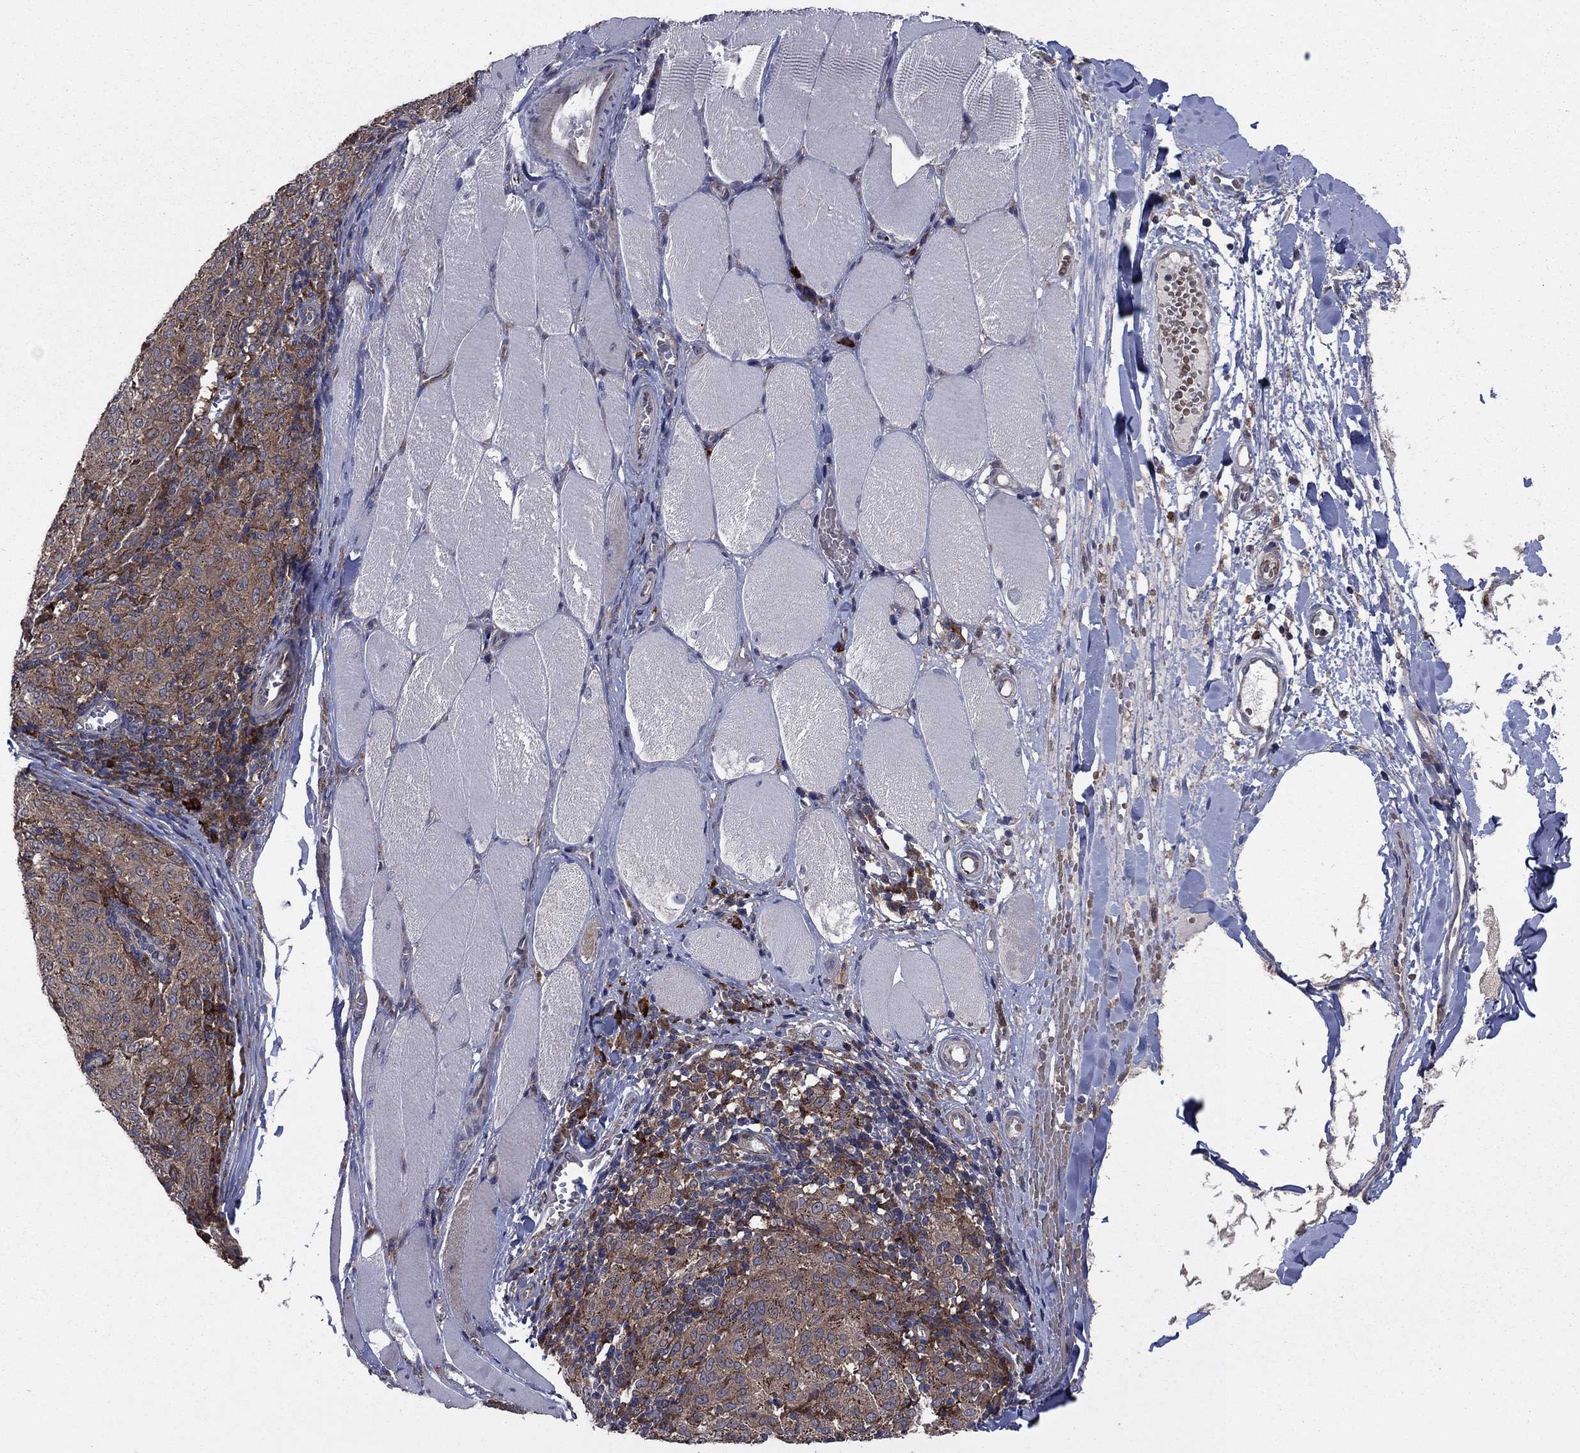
{"staining": {"intensity": "weak", "quantity": ">75%", "location": "cytoplasmic/membranous"}, "tissue": "melanoma", "cell_type": "Tumor cells", "image_type": "cancer", "snomed": [{"axis": "morphology", "description": "Malignant melanoma, NOS"}, {"axis": "topography", "description": "Skin"}], "caption": "Protein staining of malignant melanoma tissue reveals weak cytoplasmic/membranous expression in approximately >75% of tumor cells.", "gene": "MEA1", "patient": {"sex": "female", "age": 72}}